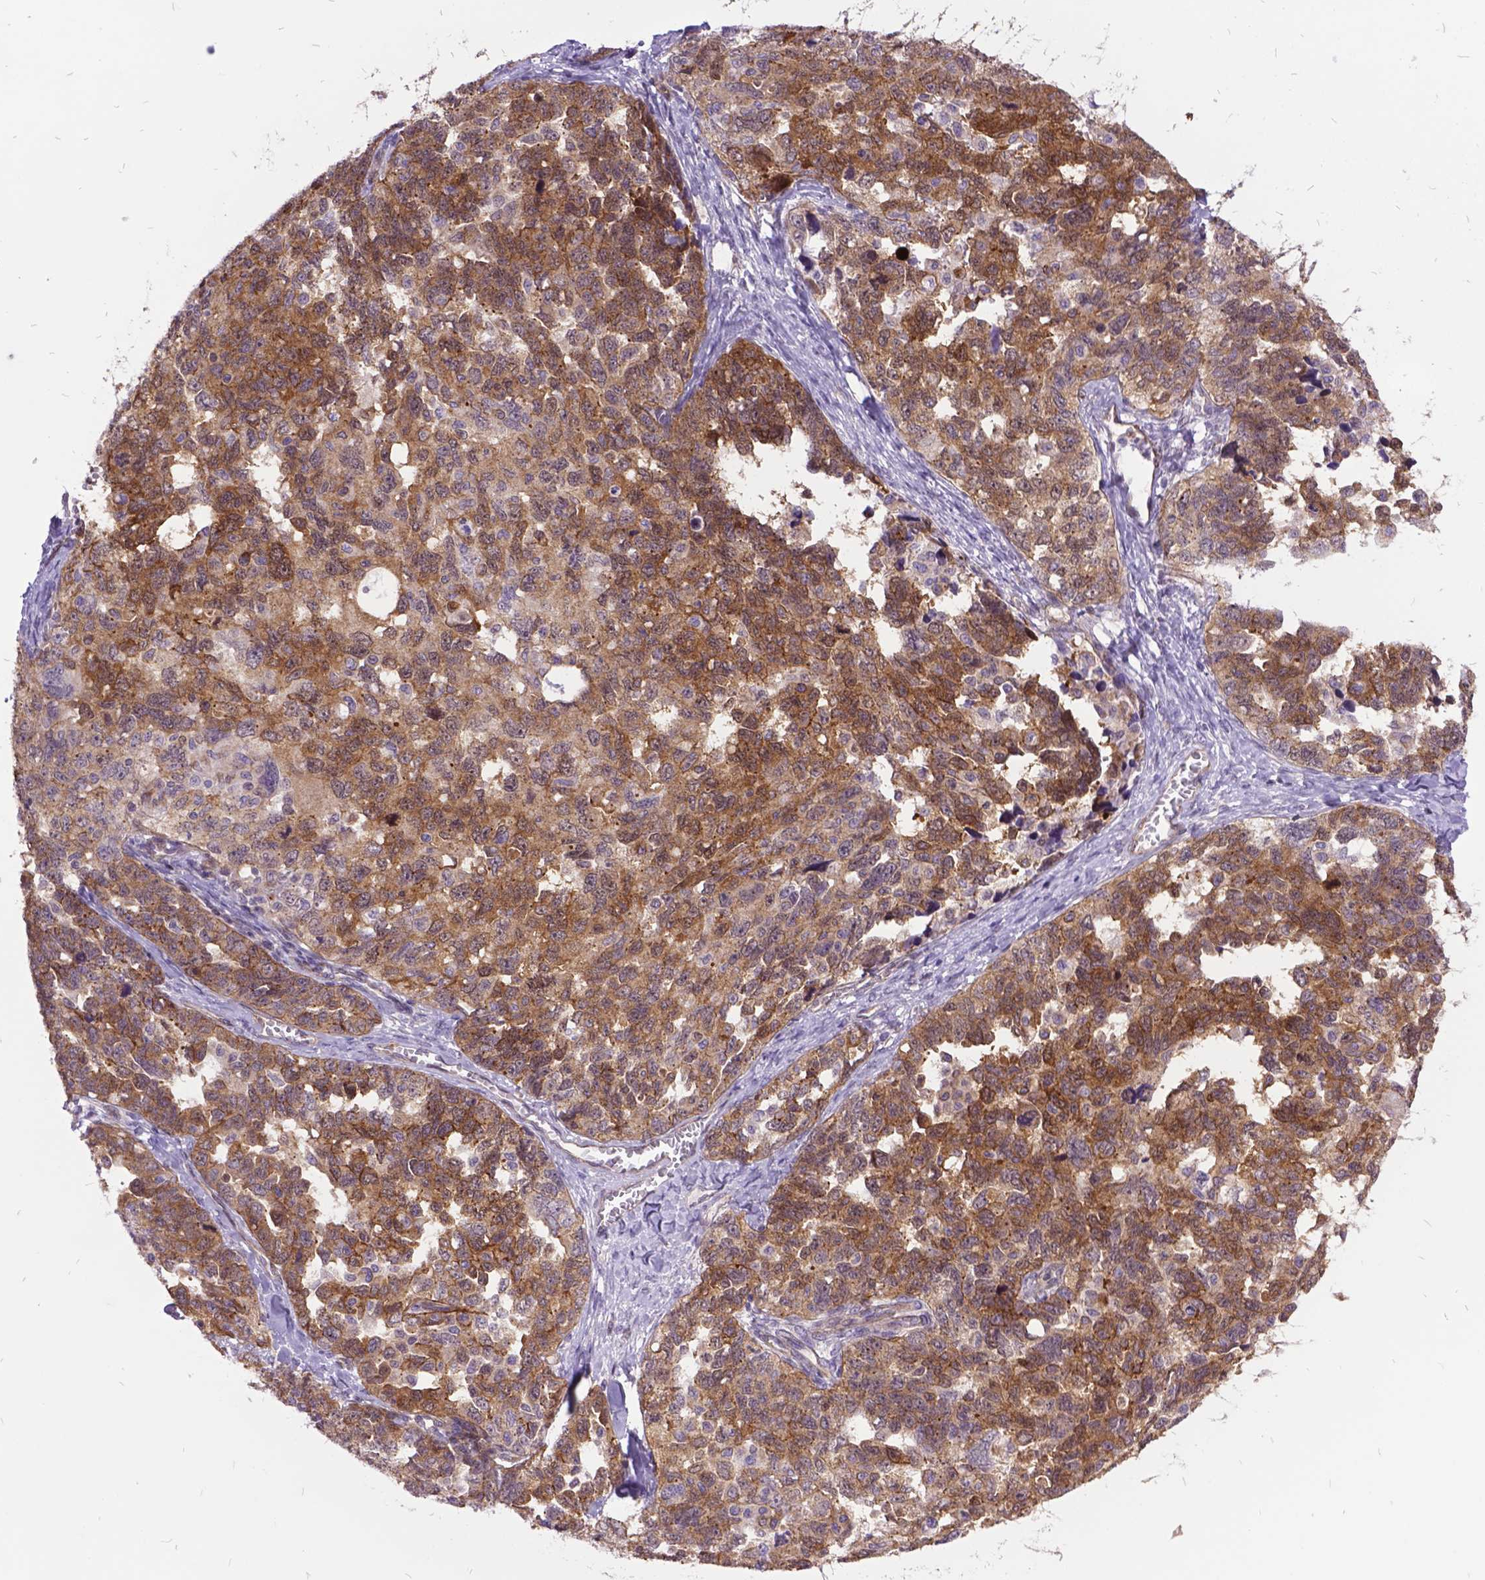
{"staining": {"intensity": "moderate", "quantity": ">75%", "location": "cytoplasmic/membranous"}, "tissue": "ovarian cancer", "cell_type": "Tumor cells", "image_type": "cancer", "snomed": [{"axis": "morphology", "description": "Cystadenocarcinoma, serous, NOS"}, {"axis": "topography", "description": "Ovary"}], "caption": "About >75% of tumor cells in ovarian cancer (serous cystadenocarcinoma) exhibit moderate cytoplasmic/membranous protein expression as visualized by brown immunohistochemical staining.", "gene": "GRB7", "patient": {"sex": "female", "age": 69}}